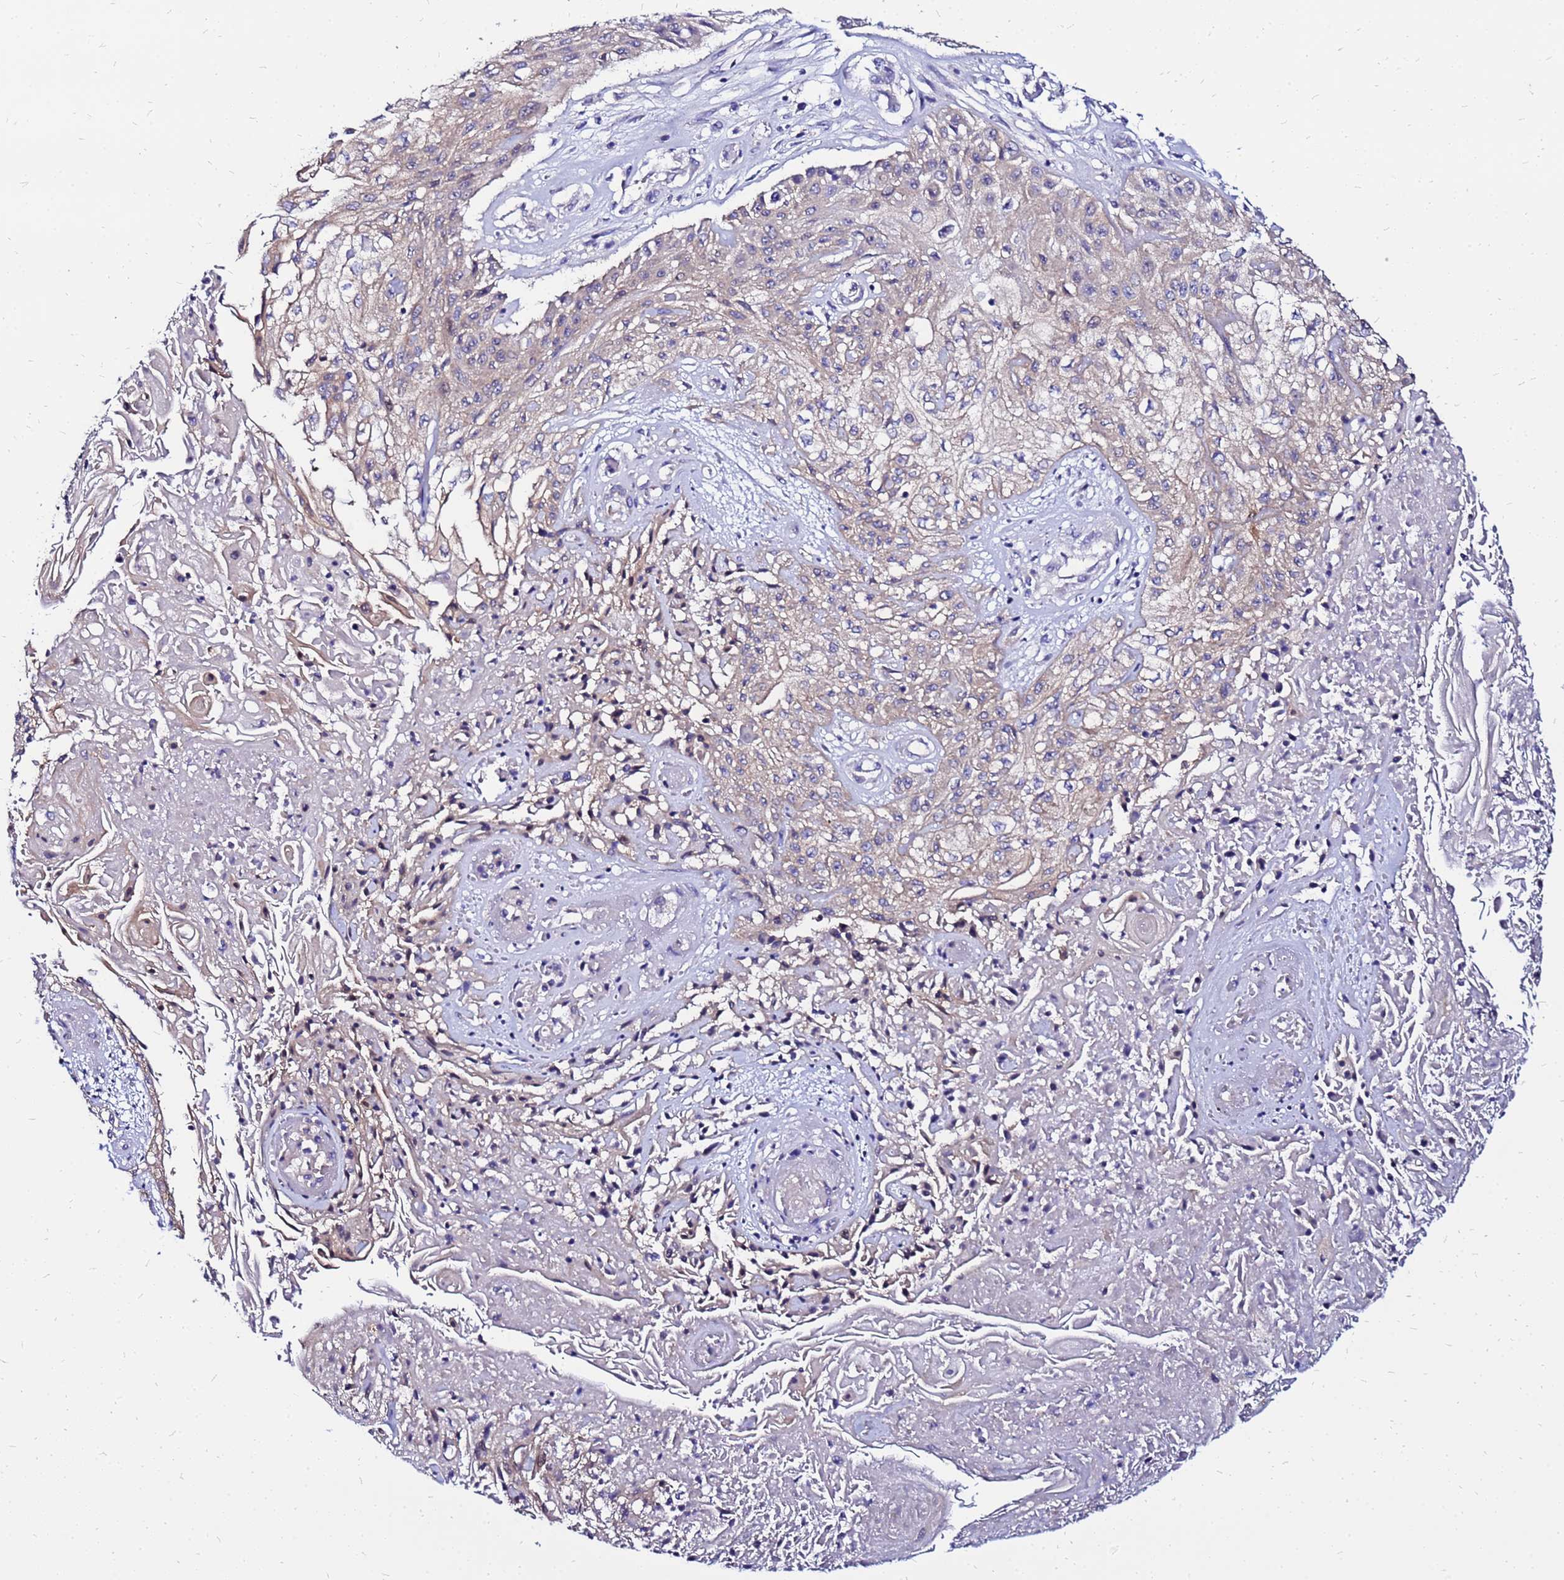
{"staining": {"intensity": "weak", "quantity": "<25%", "location": "cytoplasmic/membranous"}, "tissue": "skin cancer", "cell_type": "Tumor cells", "image_type": "cancer", "snomed": [{"axis": "morphology", "description": "Squamous cell carcinoma, NOS"}, {"axis": "morphology", "description": "Squamous cell carcinoma, metastatic, NOS"}, {"axis": "topography", "description": "Skin"}, {"axis": "topography", "description": "Lymph node"}], "caption": "A photomicrograph of human skin squamous cell carcinoma is negative for staining in tumor cells.", "gene": "ARHGEF5", "patient": {"sex": "male", "age": 75}}